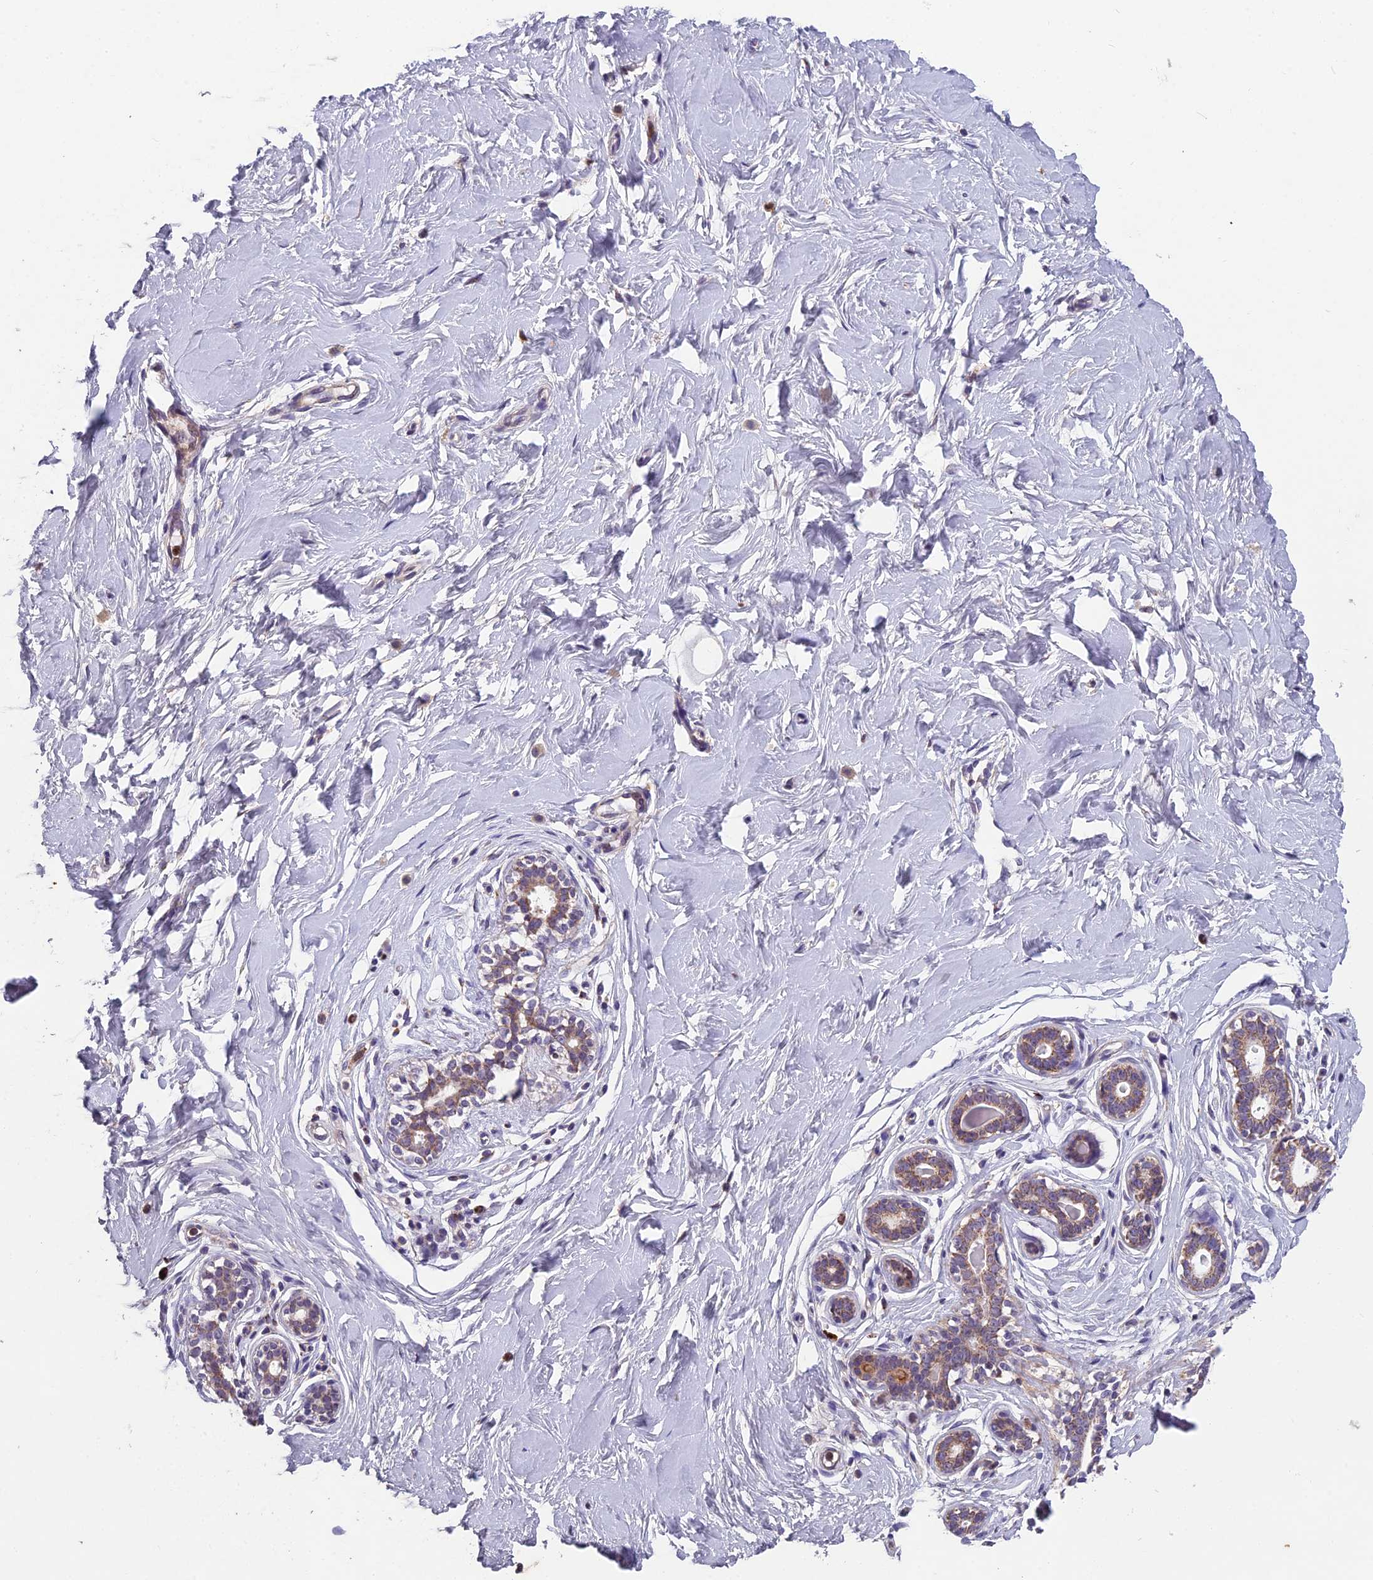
{"staining": {"intensity": "negative", "quantity": "none", "location": "none"}, "tissue": "breast", "cell_type": "Adipocytes", "image_type": "normal", "snomed": [{"axis": "morphology", "description": "Normal tissue, NOS"}, {"axis": "morphology", "description": "Adenoma, NOS"}, {"axis": "topography", "description": "Breast"}], "caption": "High magnification brightfield microscopy of normal breast stained with DAB (3,3'-diaminobenzidine) (brown) and counterstained with hematoxylin (blue): adipocytes show no significant expression.", "gene": "ENSG00000188897", "patient": {"sex": "female", "age": 23}}